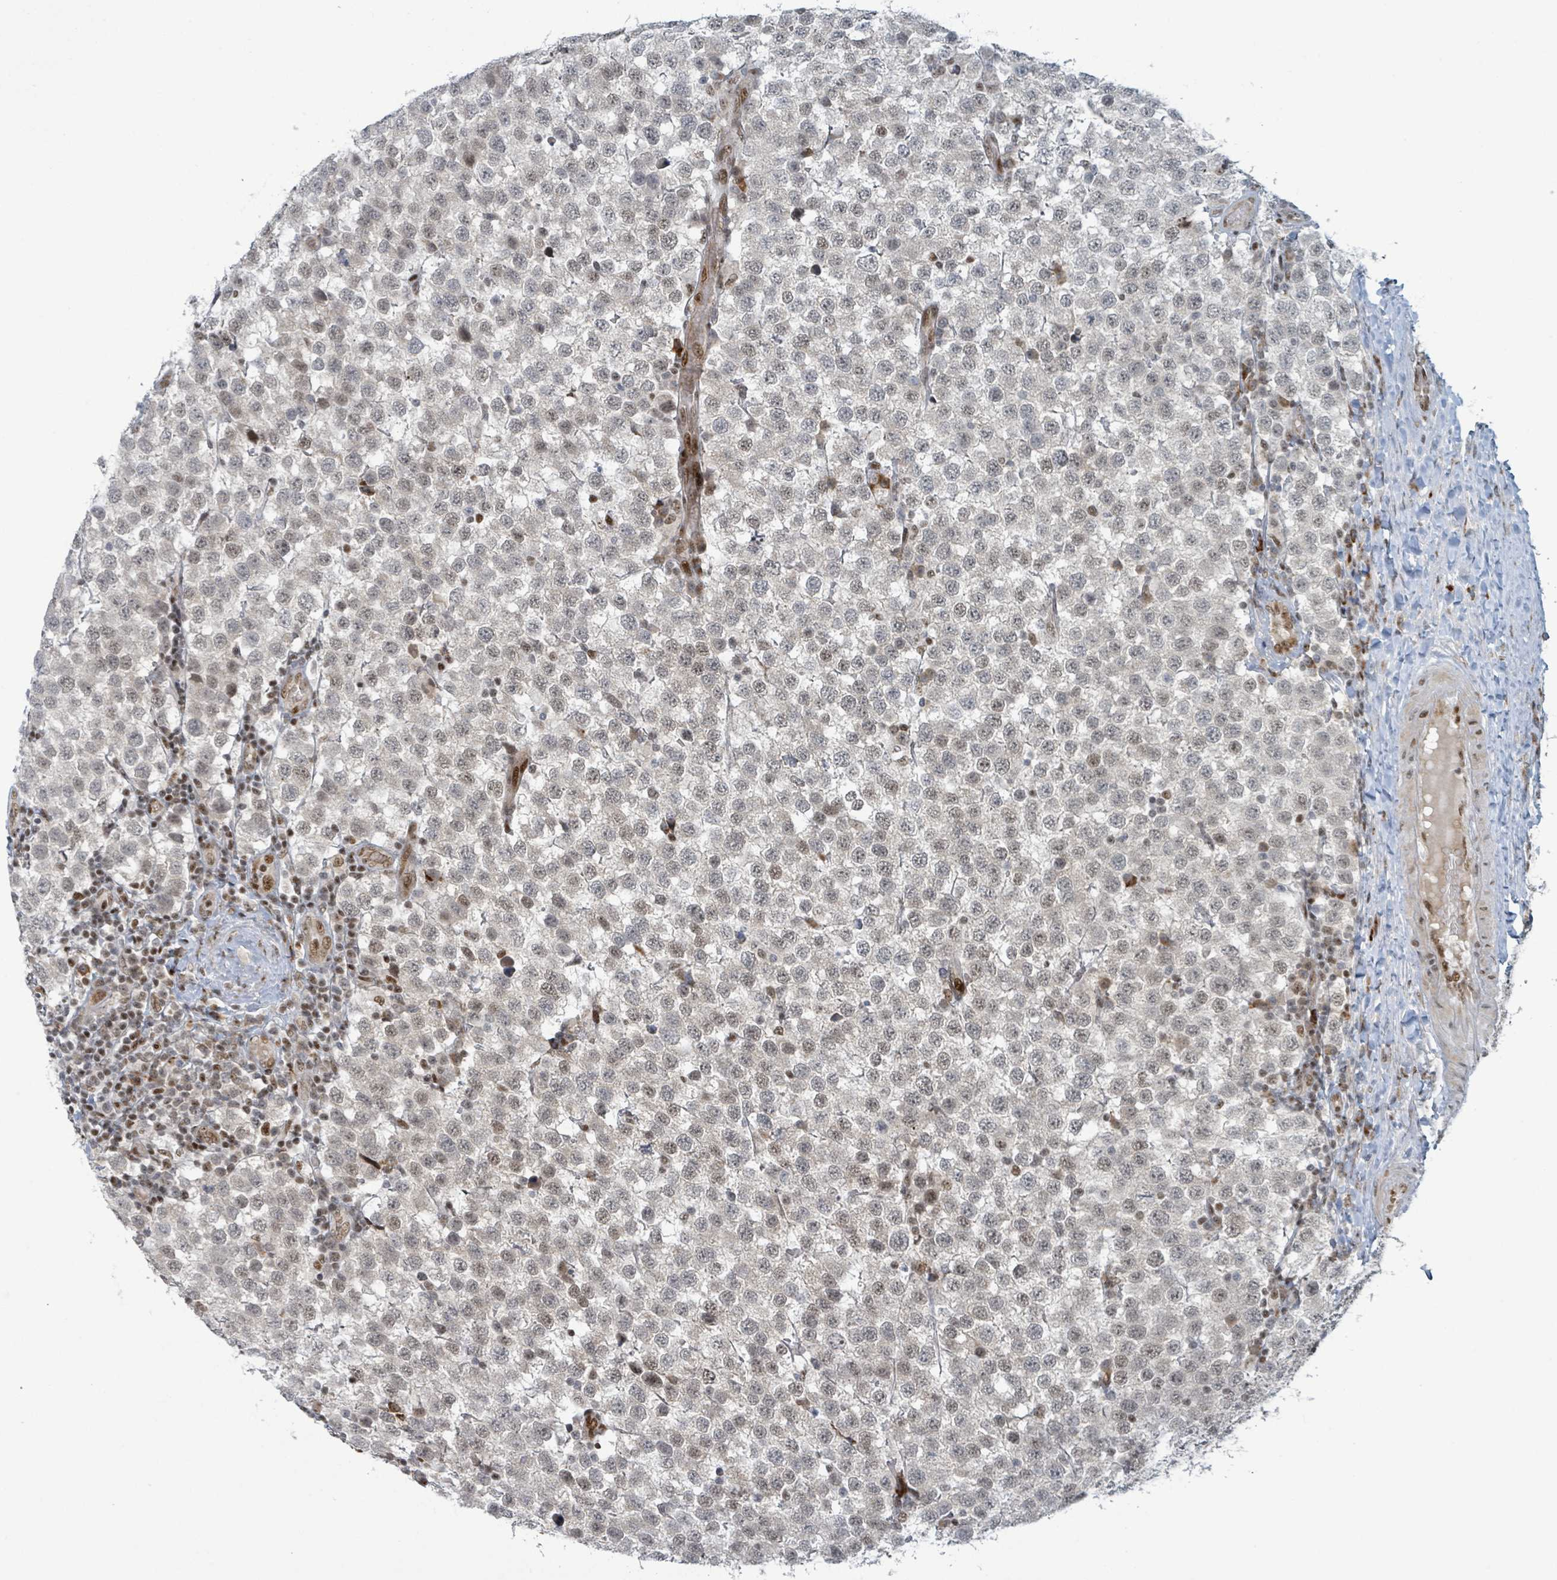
{"staining": {"intensity": "negative", "quantity": "none", "location": "none"}, "tissue": "testis cancer", "cell_type": "Tumor cells", "image_type": "cancer", "snomed": [{"axis": "morphology", "description": "Seminoma, NOS"}, {"axis": "topography", "description": "Testis"}], "caption": "A micrograph of testis seminoma stained for a protein displays no brown staining in tumor cells.", "gene": "KLF3", "patient": {"sex": "male", "age": 34}}